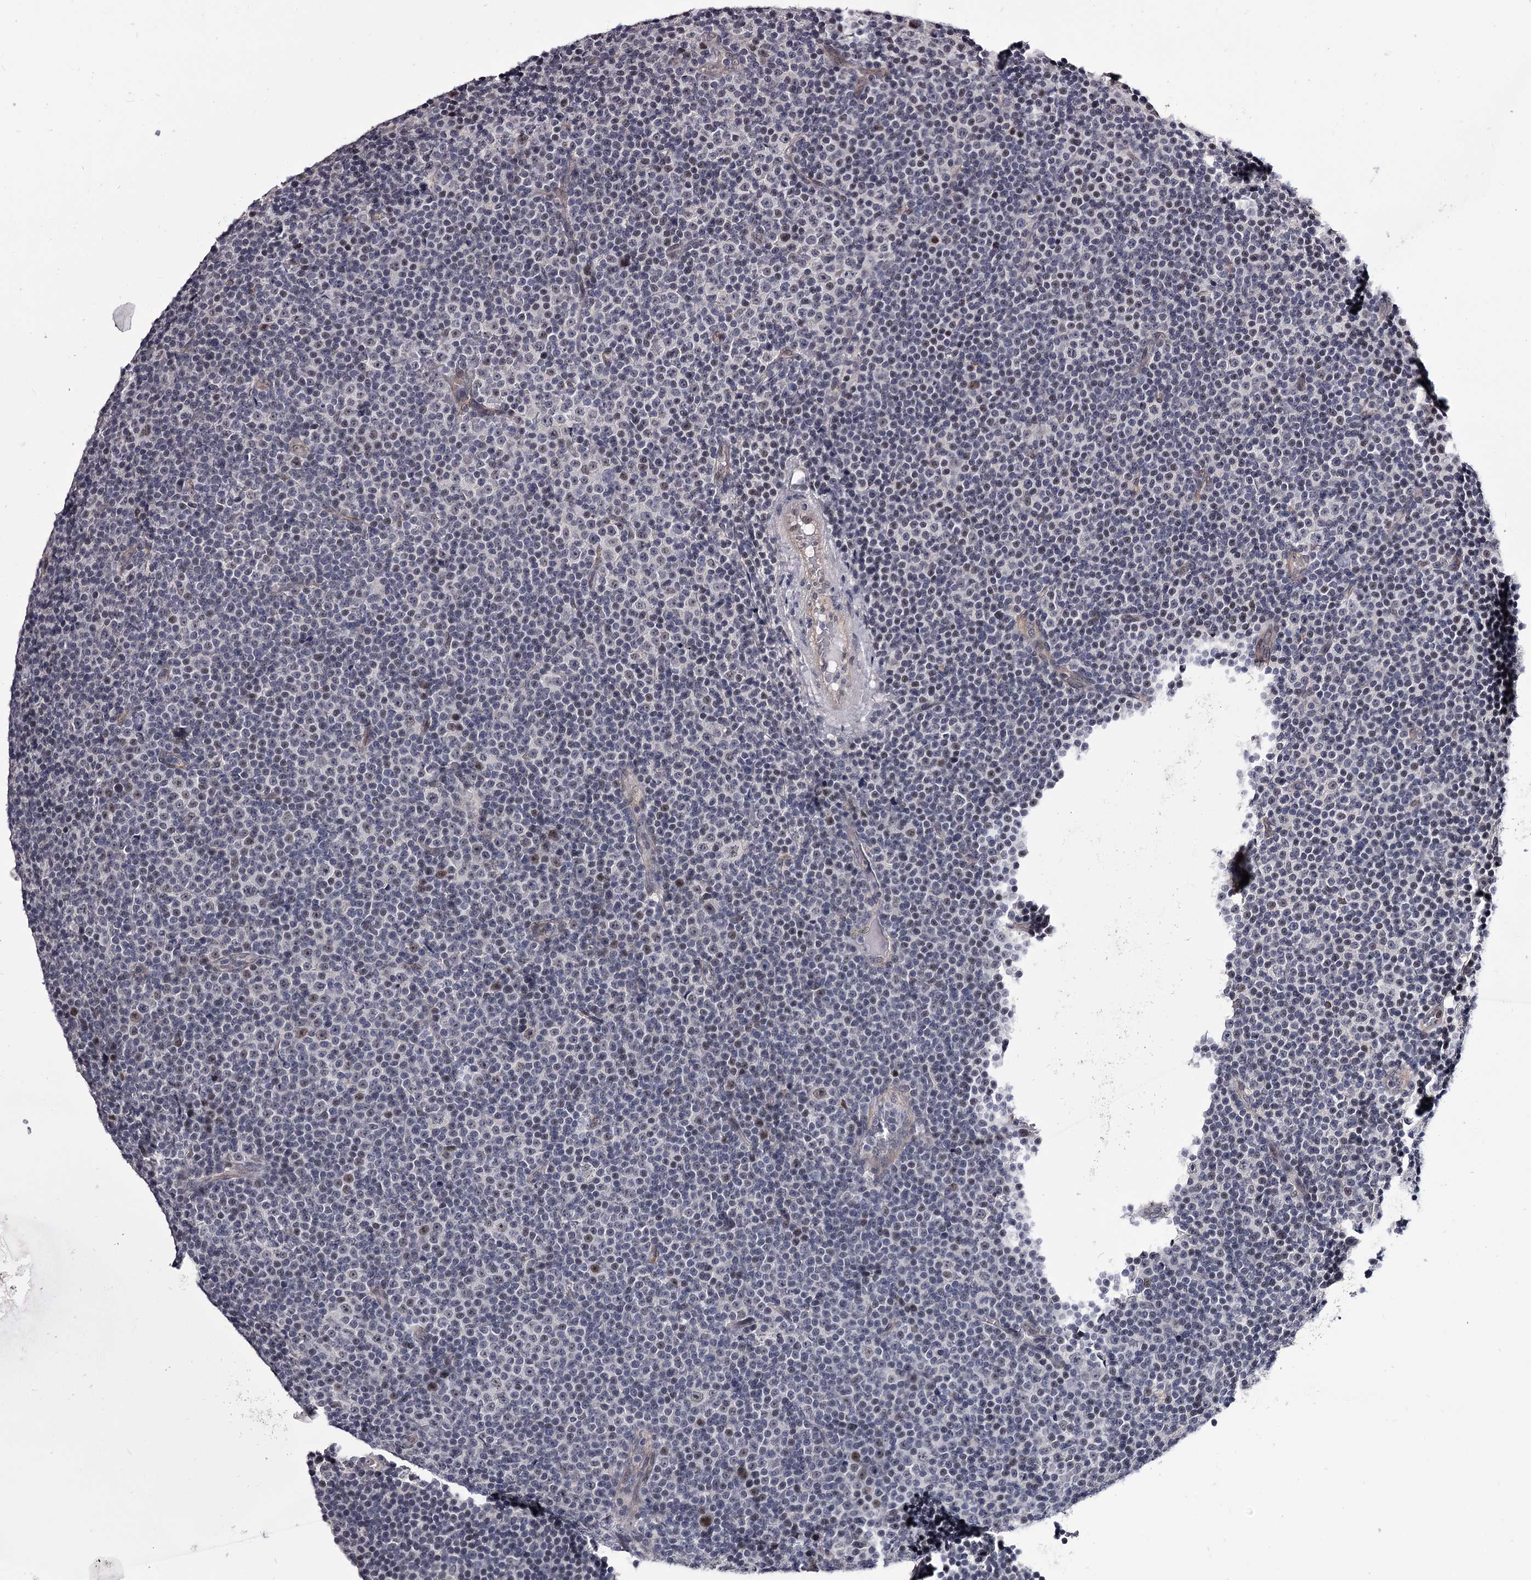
{"staining": {"intensity": "negative", "quantity": "none", "location": "none"}, "tissue": "lymphoma", "cell_type": "Tumor cells", "image_type": "cancer", "snomed": [{"axis": "morphology", "description": "Malignant lymphoma, non-Hodgkin's type, Low grade"}, {"axis": "topography", "description": "Lymph node"}], "caption": "An IHC micrograph of low-grade malignant lymphoma, non-Hodgkin's type is shown. There is no staining in tumor cells of low-grade malignant lymphoma, non-Hodgkin's type.", "gene": "OVOL2", "patient": {"sex": "female", "age": 67}}